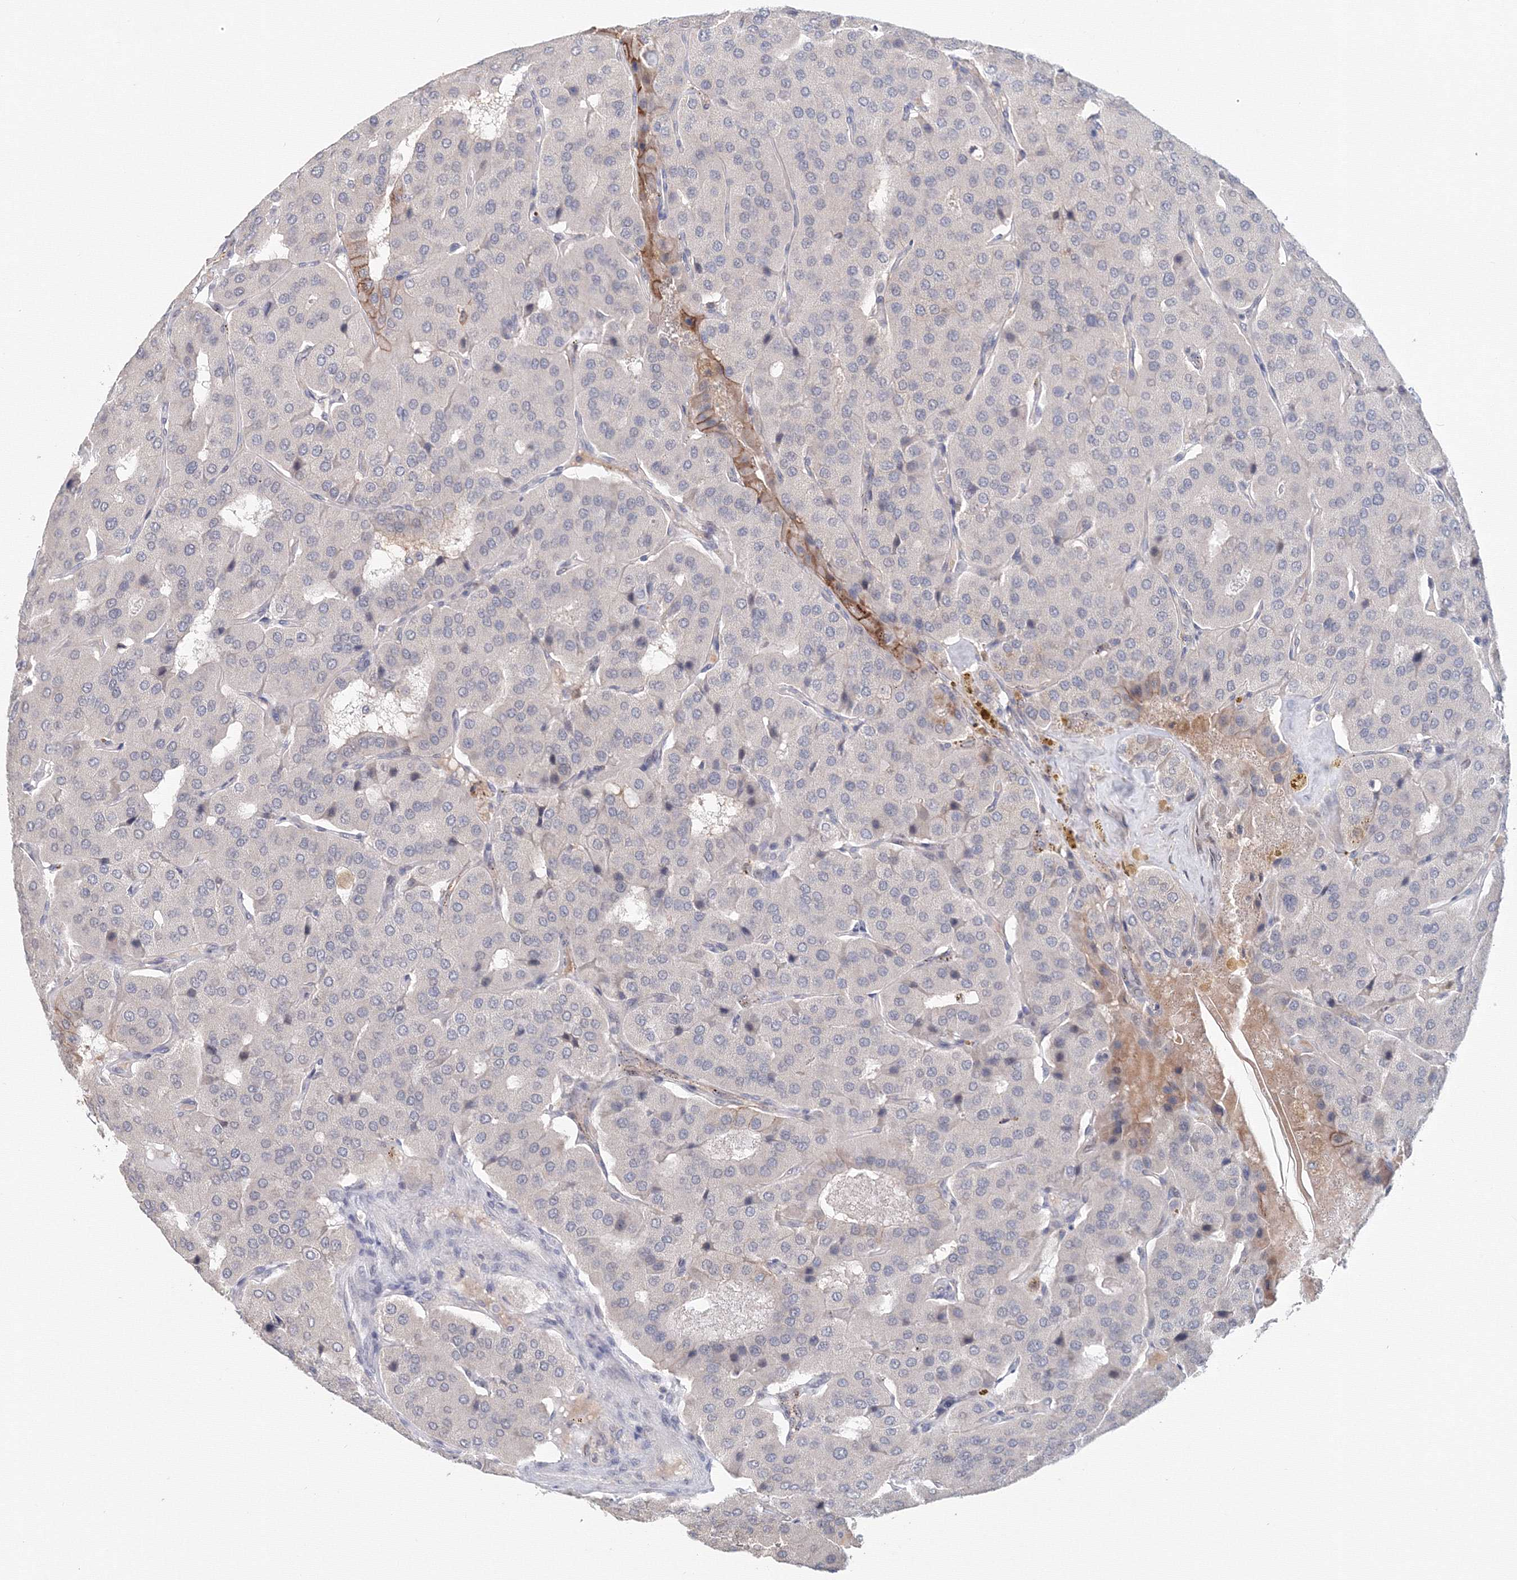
{"staining": {"intensity": "negative", "quantity": "none", "location": "none"}, "tissue": "parathyroid gland", "cell_type": "Glandular cells", "image_type": "normal", "snomed": [{"axis": "morphology", "description": "Normal tissue, NOS"}, {"axis": "morphology", "description": "Adenoma, NOS"}, {"axis": "topography", "description": "Parathyroid gland"}], "caption": "This micrograph is of unremarkable parathyroid gland stained with immunohistochemistry (IHC) to label a protein in brown with the nuclei are counter-stained blue. There is no expression in glandular cells. (IHC, brightfield microscopy, high magnification).", "gene": "SLC7A7", "patient": {"sex": "female", "age": 86}}